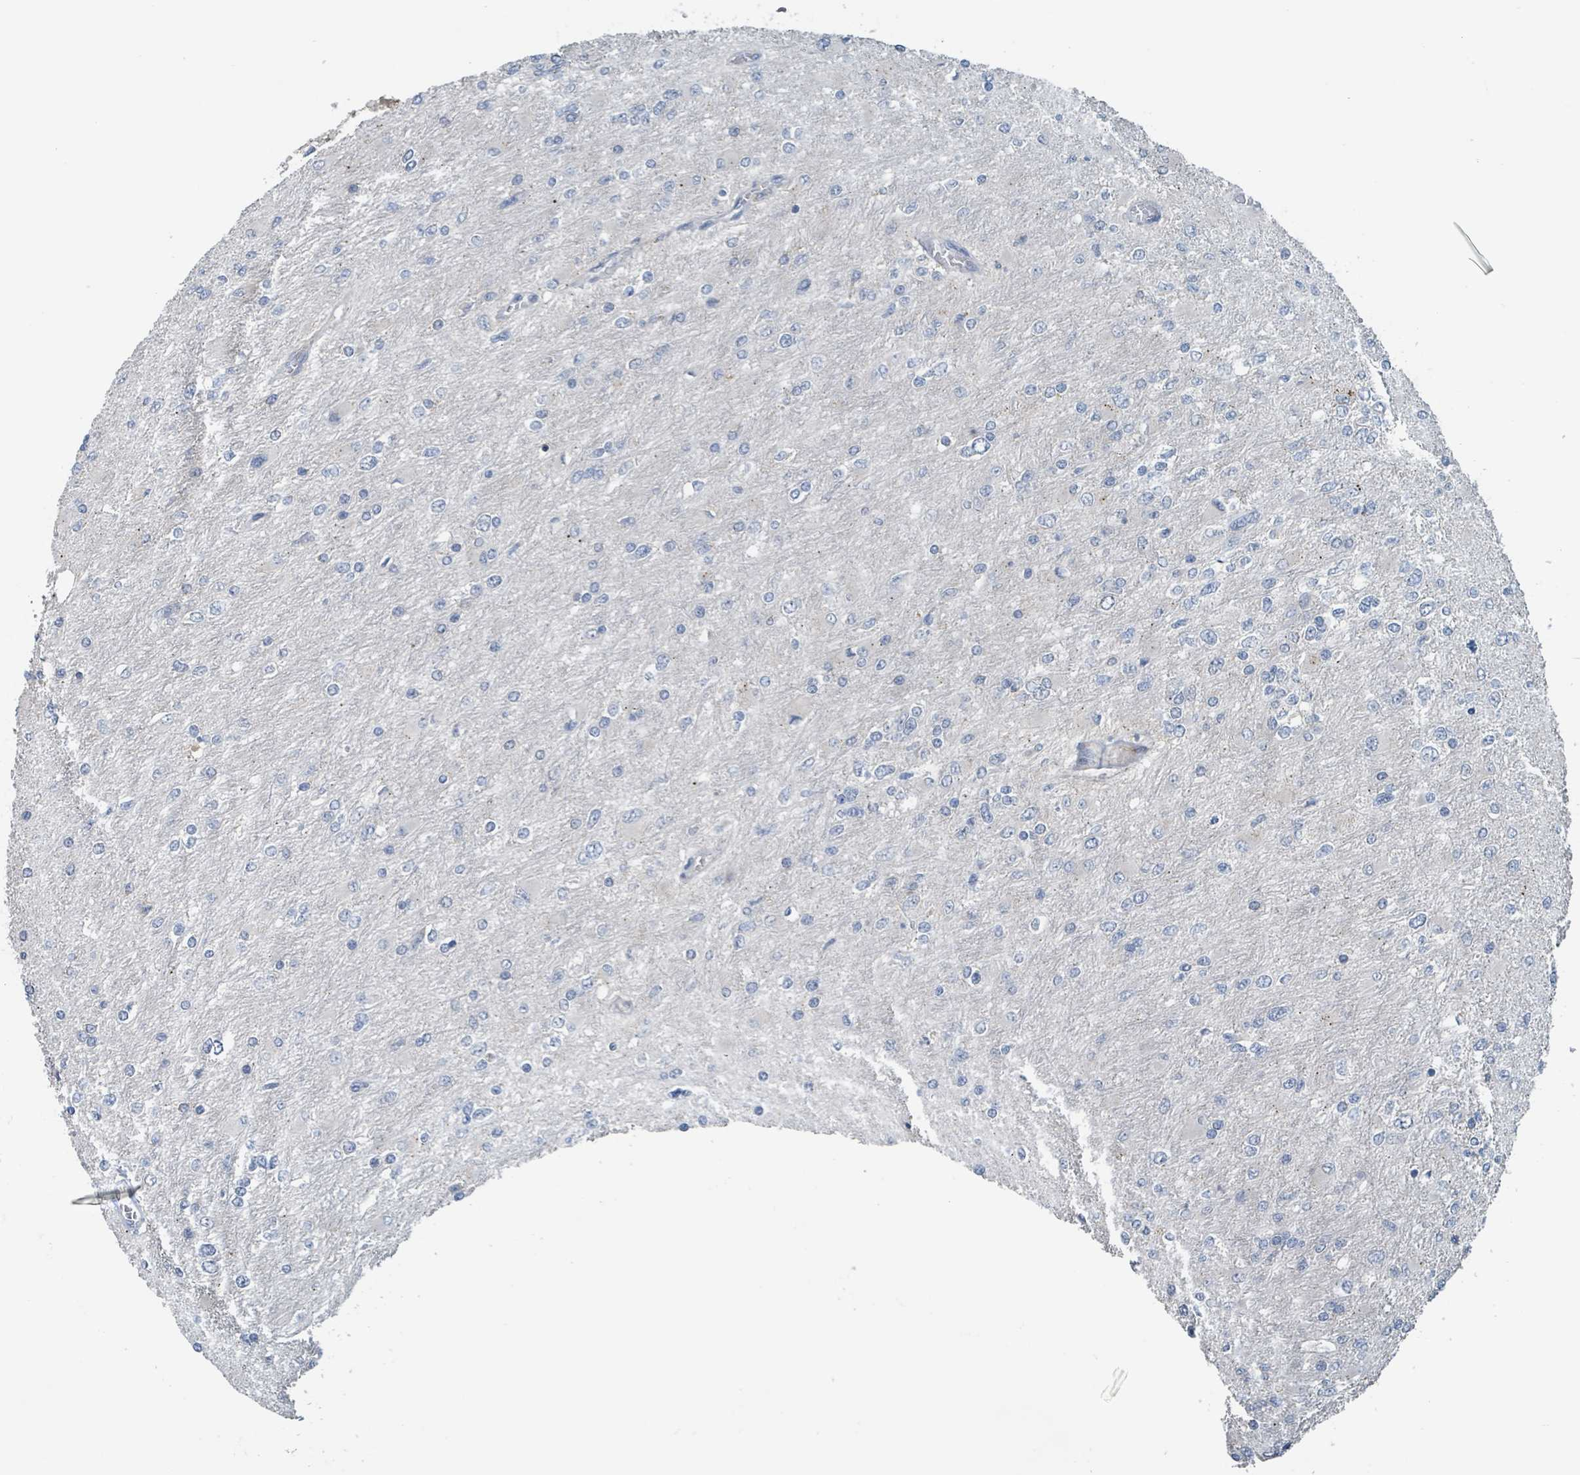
{"staining": {"intensity": "negative", "quantity": "none", "location": "none"}, "tissue": "glioma", "cell_type": "Tumor cells", "image_type": "cancer", "snomed": [{"axis": "morphology", "description": "Glioma, malignant, High grade"}, {"axis": "topography", "description": "Cerebral cortex"}], "caption": "Histopathology image shows no significant protein positivity in tumor cells of glioma.", "gene": "ACBD4", "patient": {"sex": "female", "age": 36}}